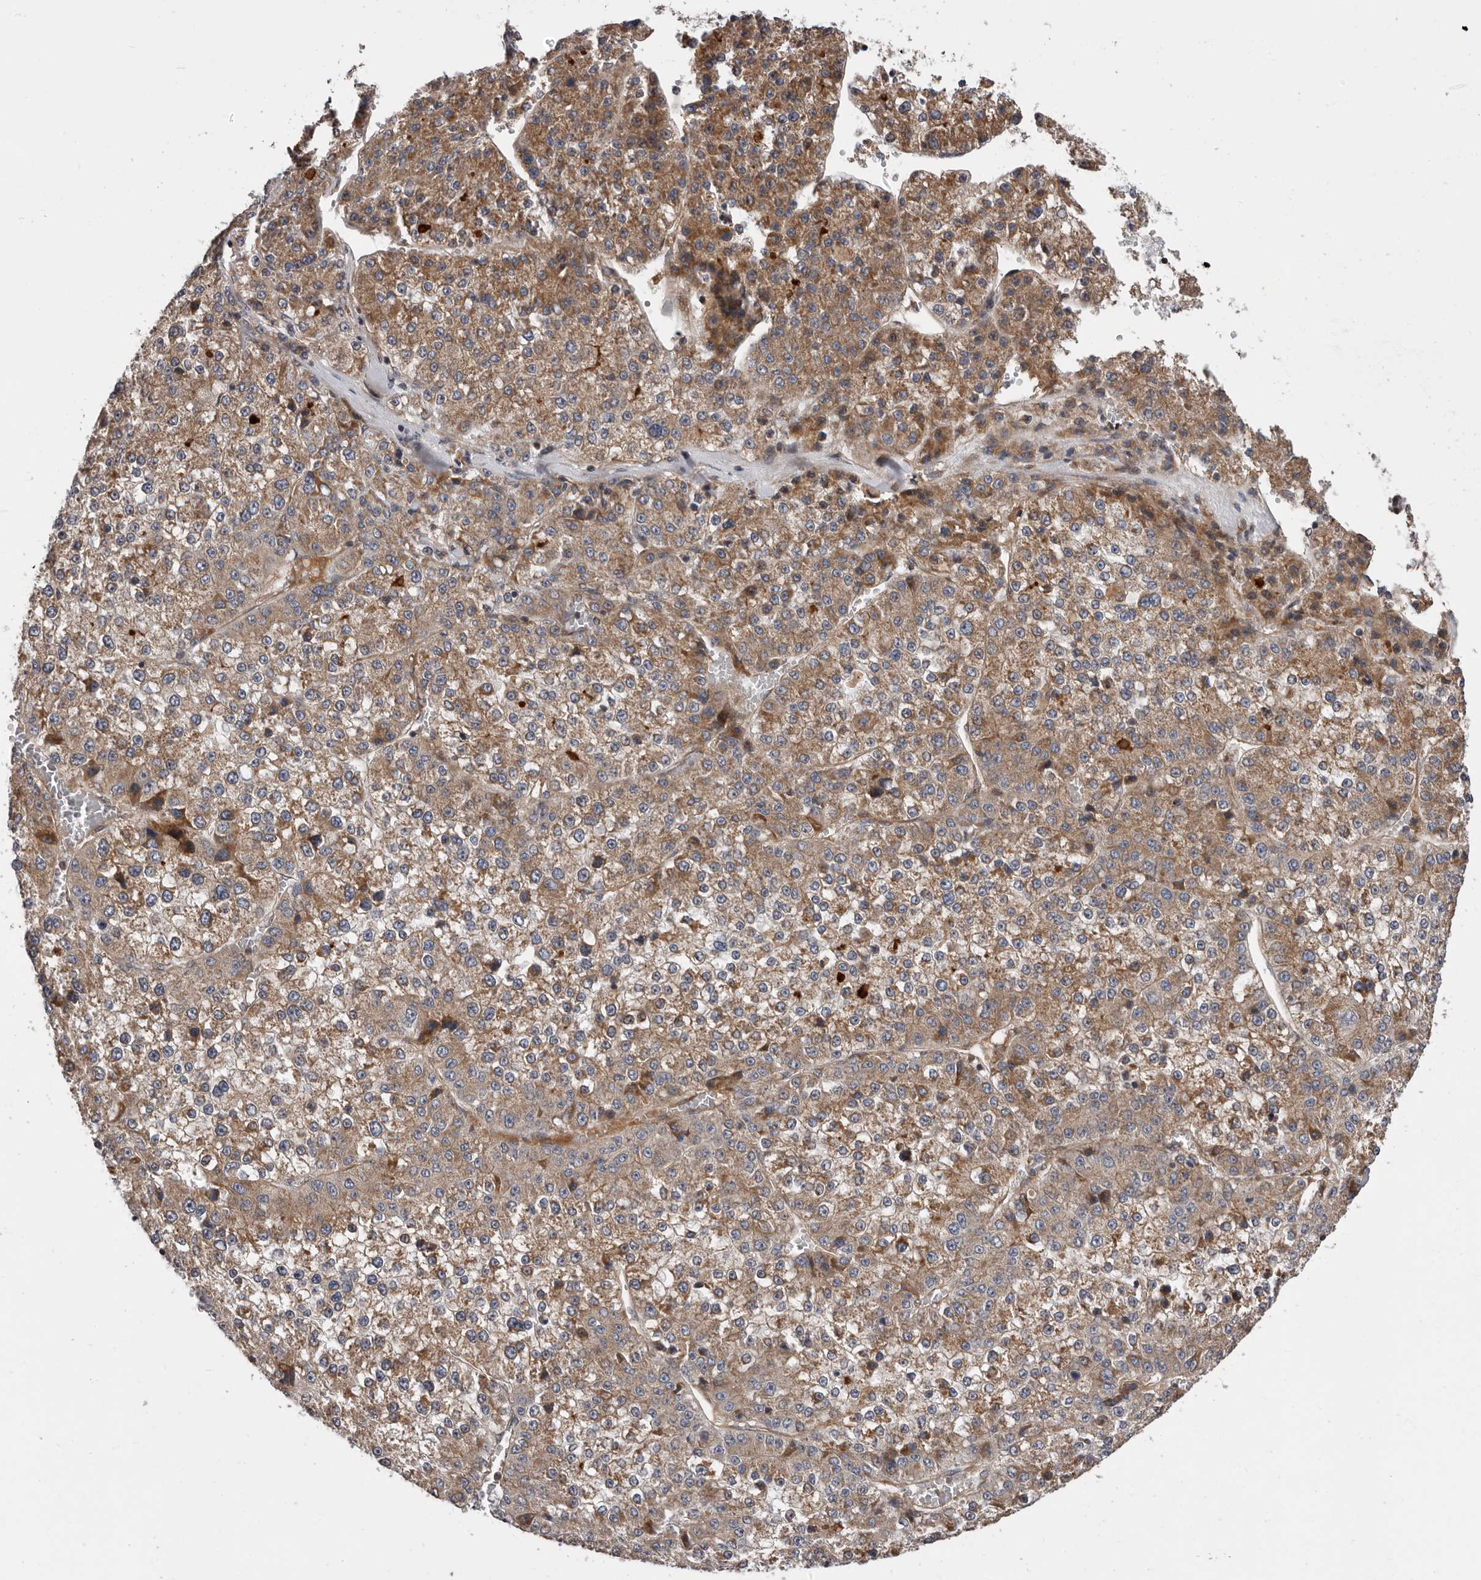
{"staining": {"intensity": "moderate", "quantity": ">75%", "location": "cytoplasmic/membranous"}, "tissue": "liver cancer", "cell_type": "Tumor cells", "image_type": "cancer", "snomed": [{"axis": "morphology", "description": "Carcinoma, Hepatocellular, NOS"}, {"axis": "topography", "description": "Liver"}], "caption": "A medium amount of moderate cytoplasmic/membranous expression is appreciated in about >75% of tumor cells in liver cancer tissue.", "gene": "VPS37A", "patient": {"sex": "female", "age": 73}}